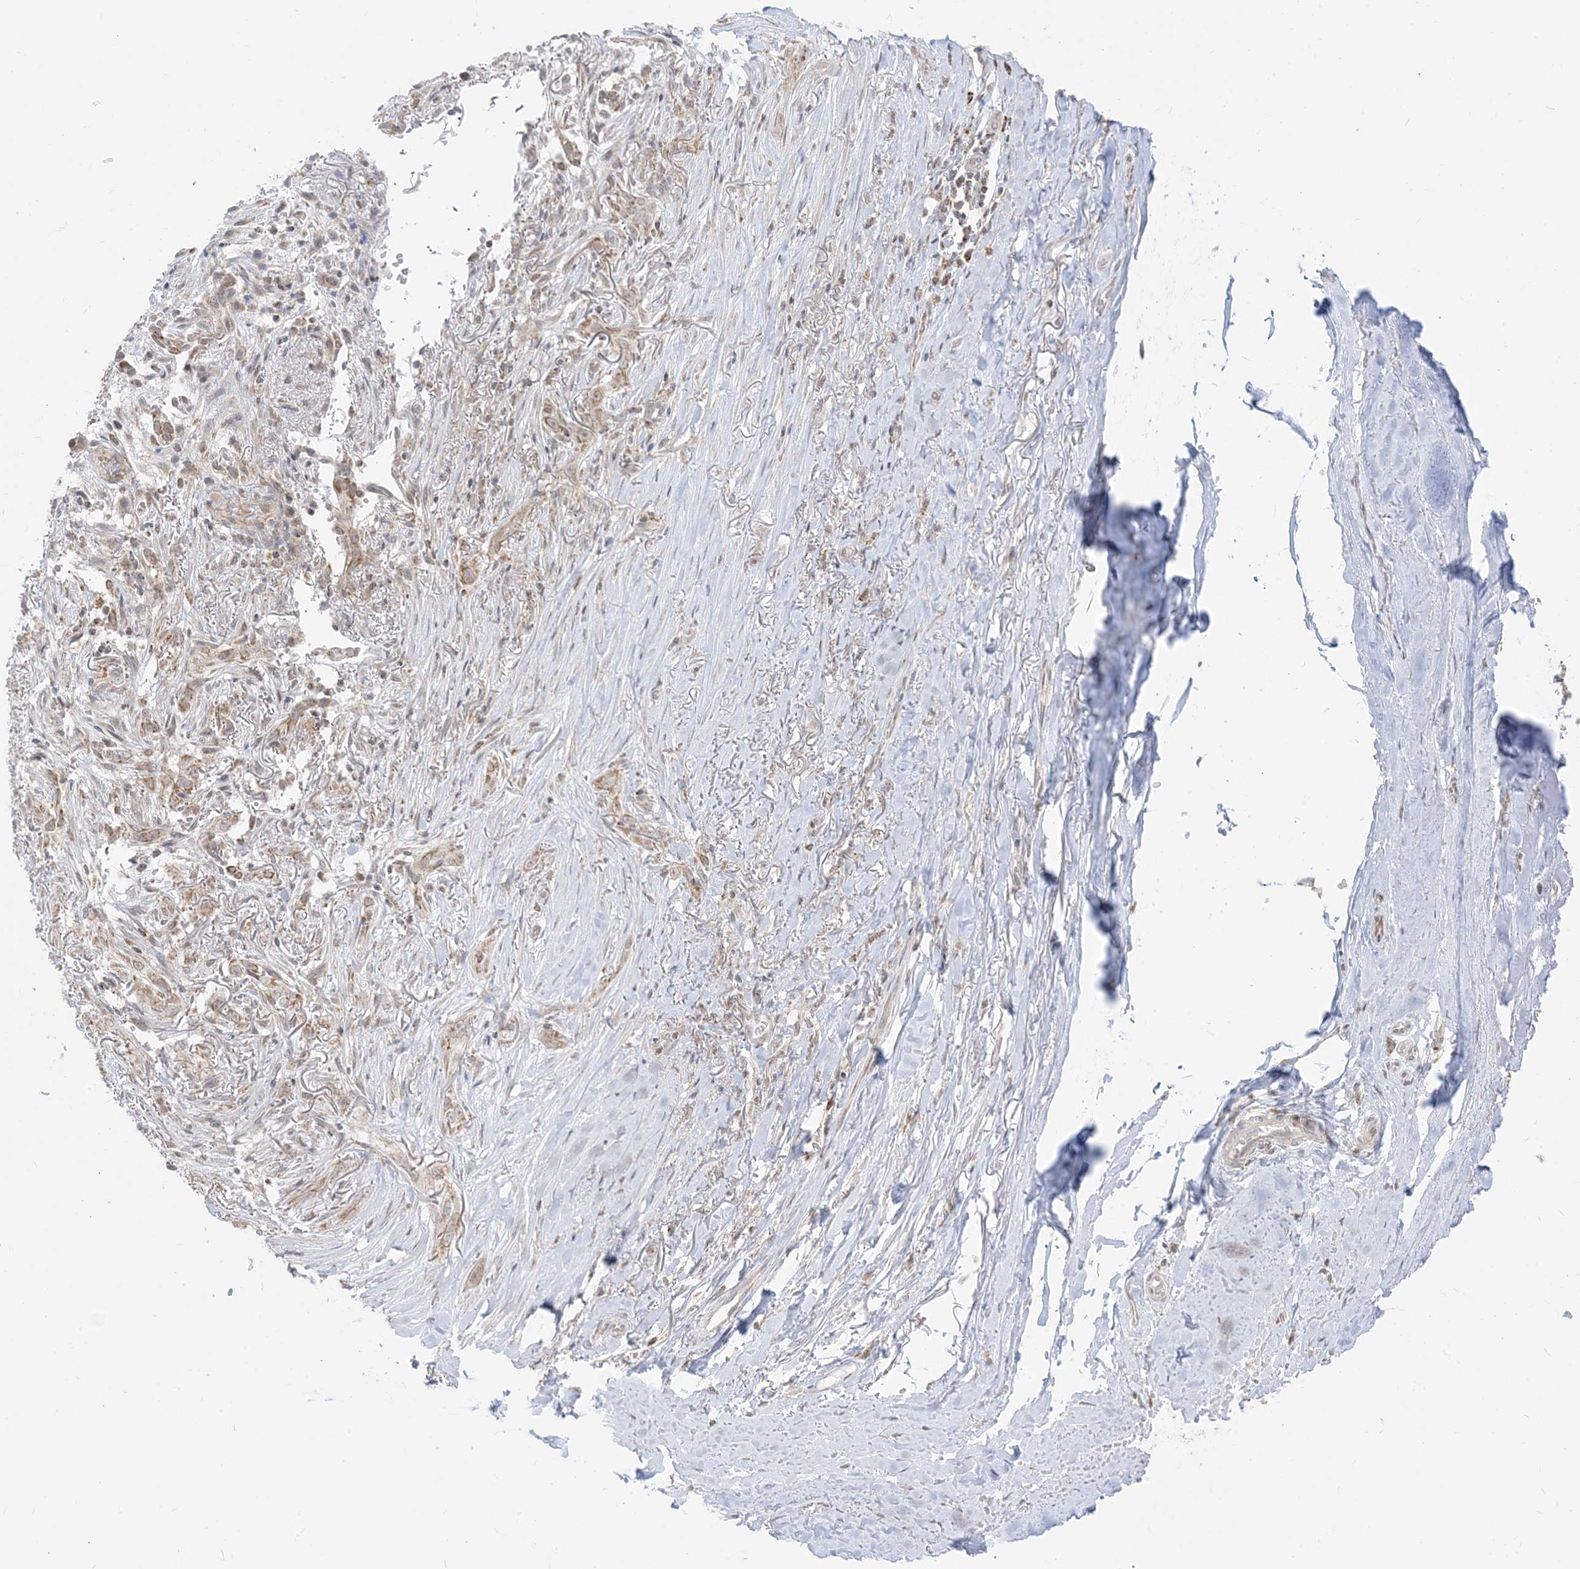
{"staining": {"intensity": "negative", "quantity": "none", "location": "none"}, "tissue": "adipose tissue", "cell_type": "Adipocytes", "image_type": "normal", "snomed": [{"axis": "morphology", "description": "Normal tissue, NOS"}, {"axis": "morphology", "description": "Basal cell carcinoma"}, {"axis": "topography", "description": "Skin"}], "caption": "Unremarkable adipose tissue was stained to show a protein in brown. There is no significant staining in adipocytes. (Immunohistochemistry, brightfield microscopy, high magnification).", "gene": "KANSL3", "patient": {"sex": "female", "age": 89}}